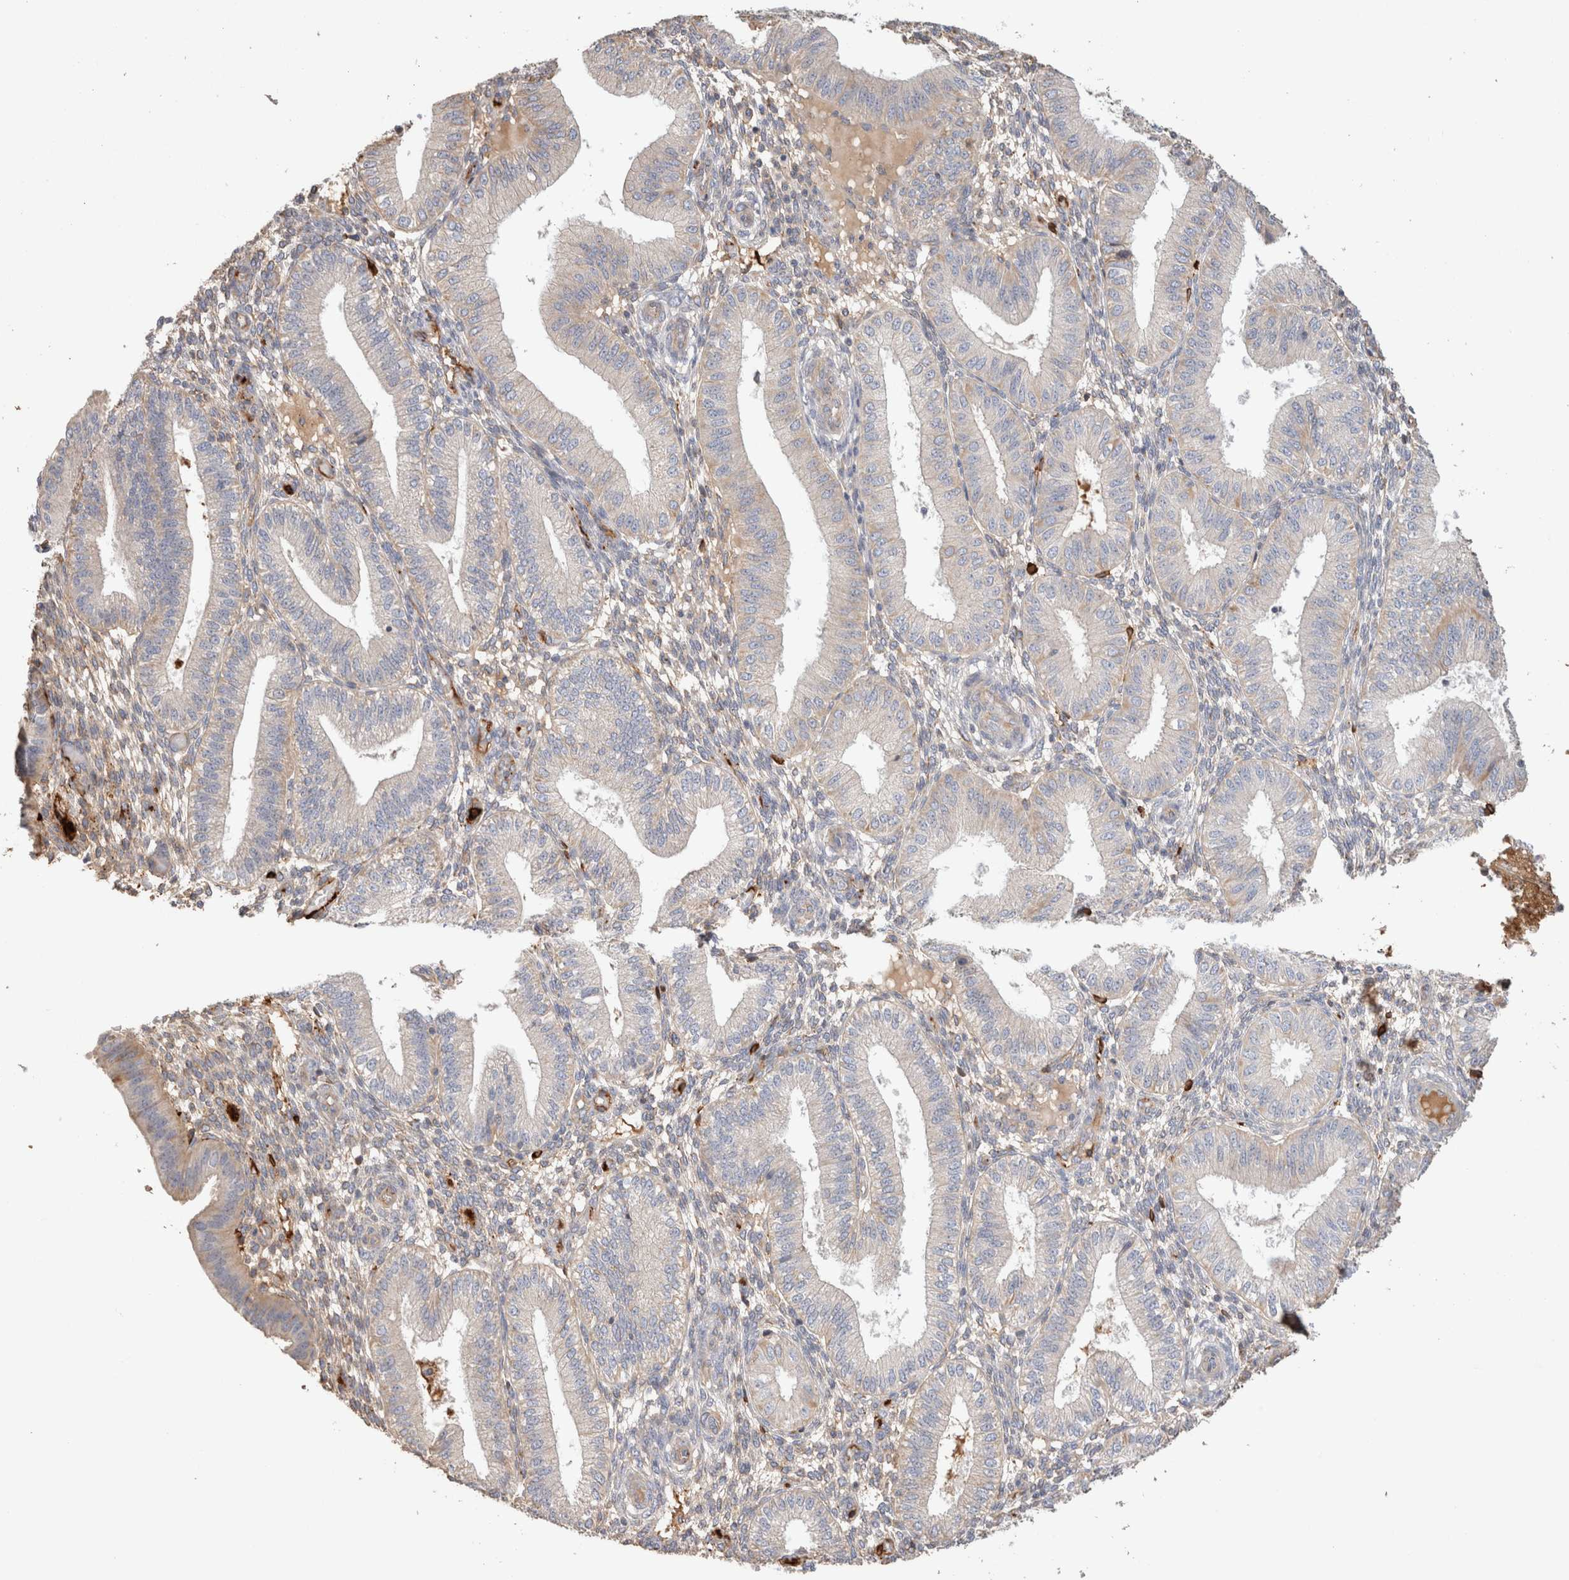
{"staining": {"intensity": "weak", "quantity": "25%-75%", "location": "cytoplasmic/membranous"}, "tissue": "endometrium", "cell_type": "Cells in endometrial stroma", "image_type": "normal", "snomed": [{"axis": "morphology", "description": "Normal tissue, NOS"}, {"axis": "topography", "description": "Endometrium"}], "caption": "Protein analysis of normal endometrium shows weak cytoplasmic/membranous staining in about 25%-75% of cells in endometrial stroma.", "gene": "PROS1", "patient": {"sex": "female", "age": 39}}